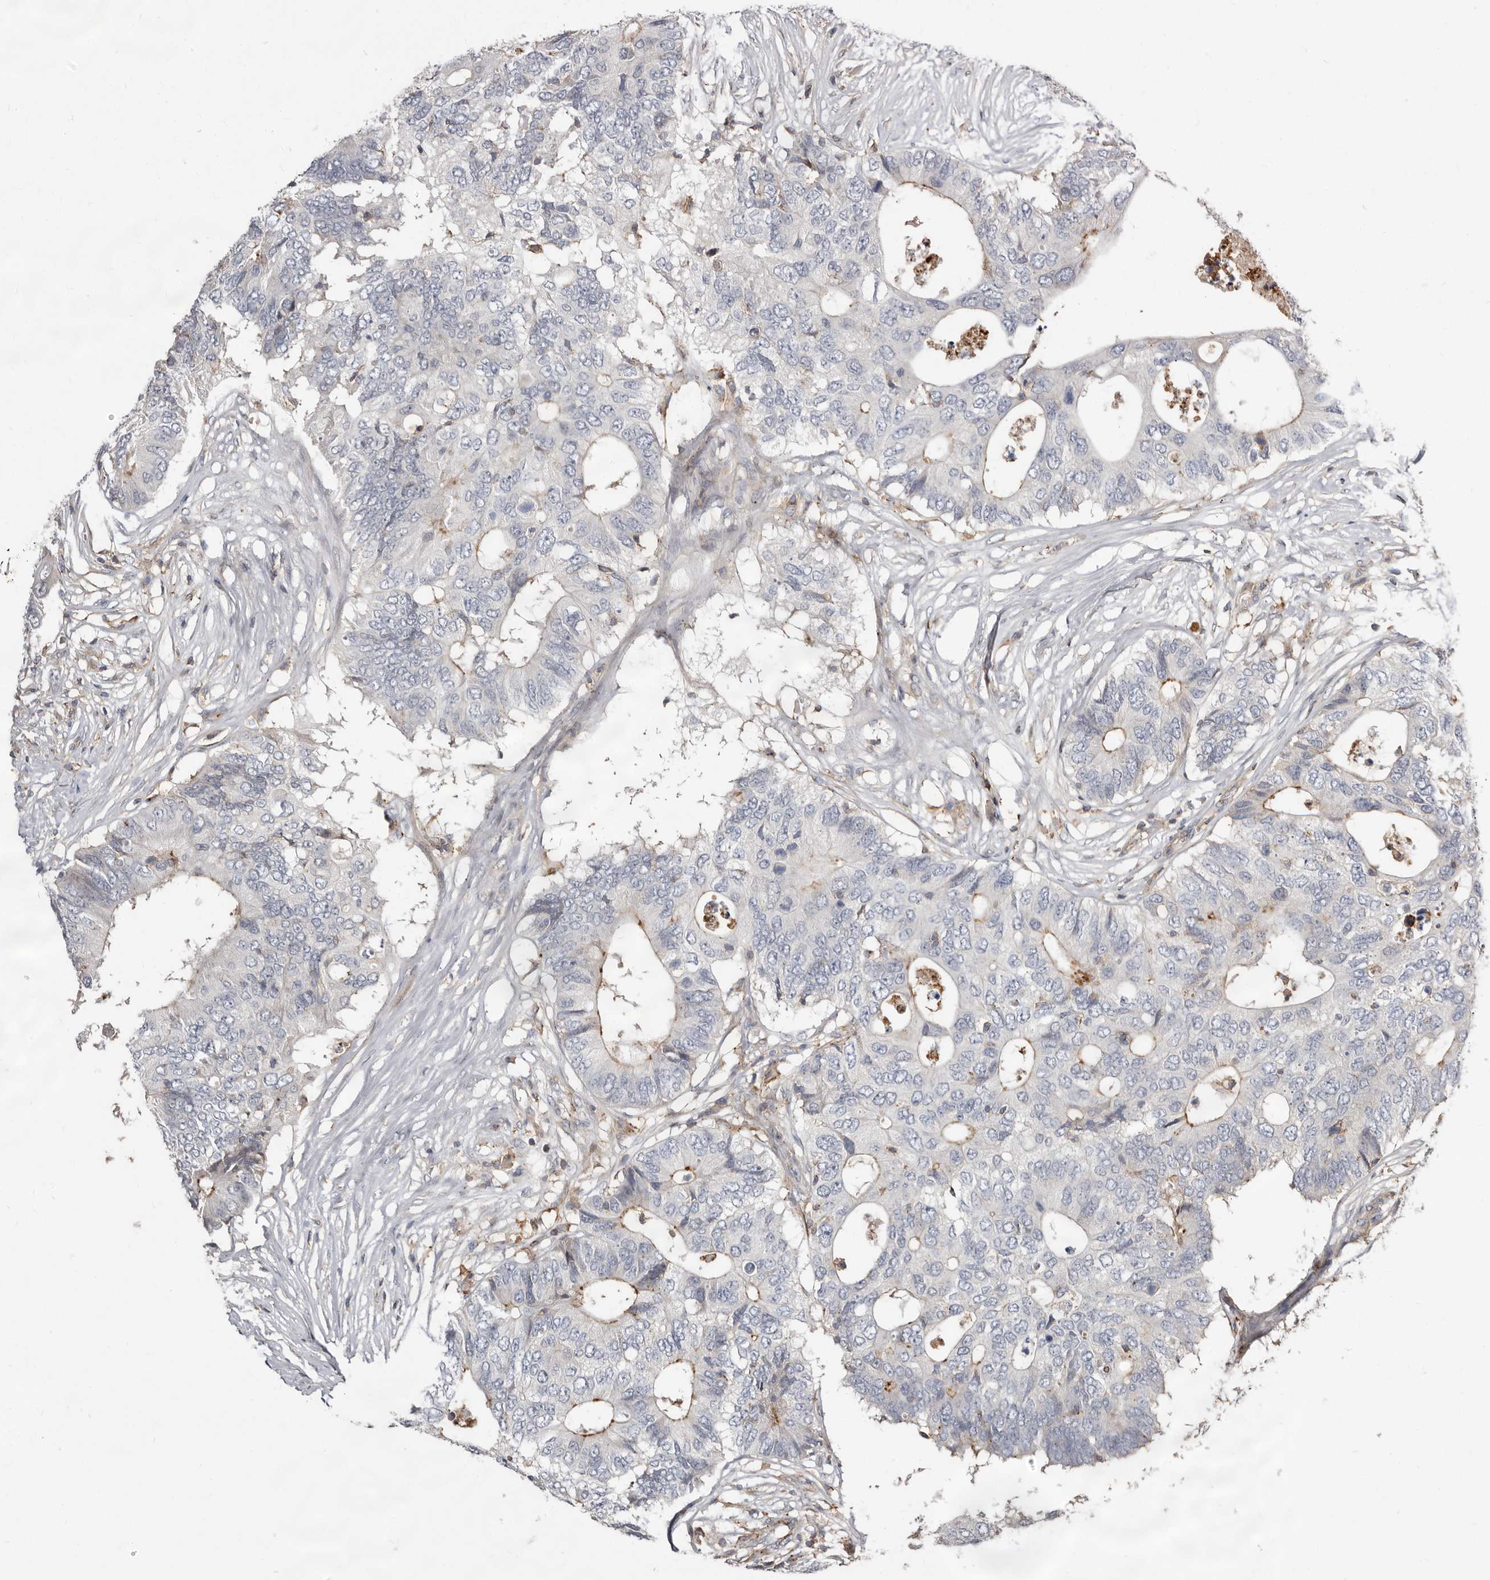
{"staining": {"intensity": "moderate", "quantity": "<25%", "location": "cytoplasmic/membranous"}, "tissue": "colorectal cancer", "cell_type": "Tumor cells", "image_type": "cancer", "snomed": [{"axis": "morphology", "description": "Adenocarcinoma, NOS"}, {"axis": "topography", "description": "Colon"}], "caption": "Immunohistochemistry of human adenocarcinoma (colorectal) displays low levels of moderate cytoplasmic/membranous staining in approximately <25% of tumor cells. Immunohistochemistry (ihc) stains the protein in brown and the nuclei are stained blue.", "gene": "KIF26B", "patient": {"sex": "male", "age": 71}}